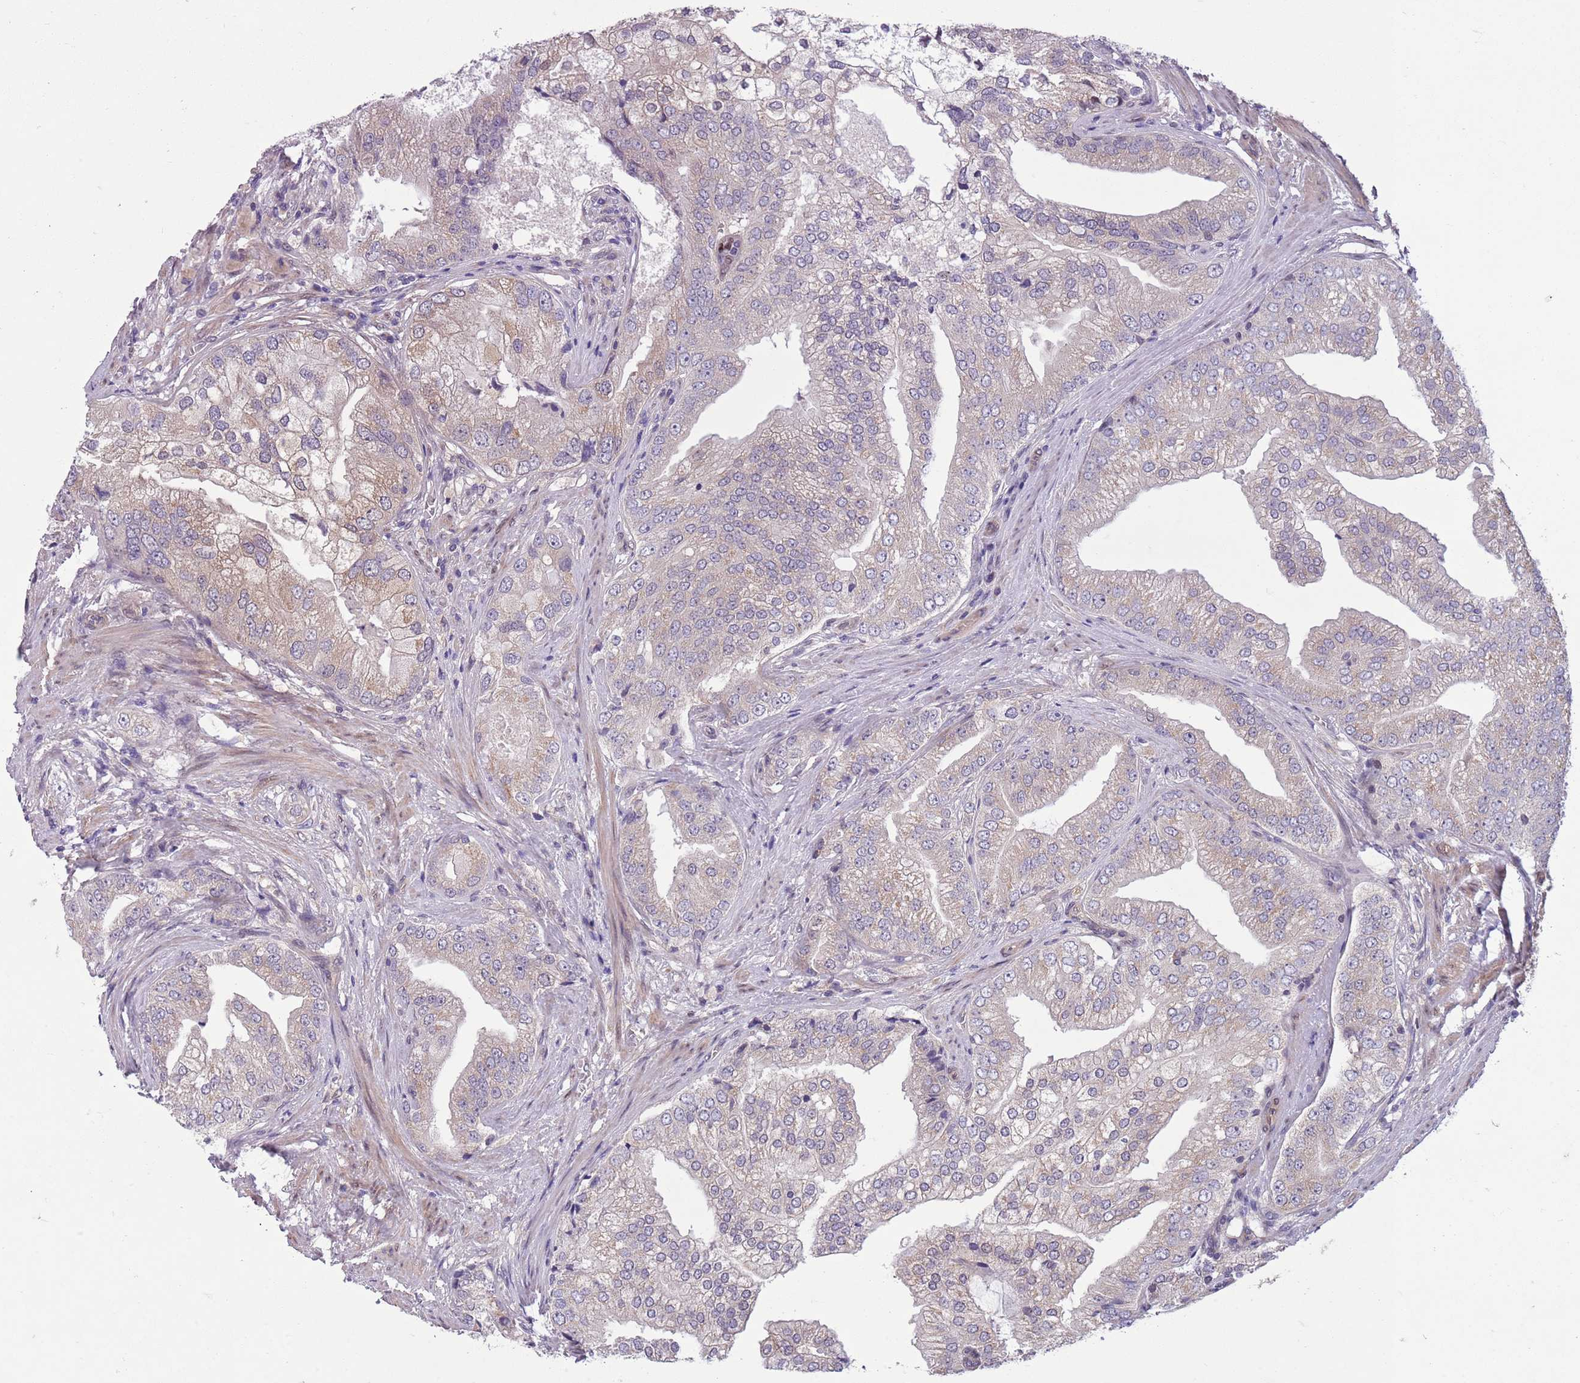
{"staining": {"intensity": "weak", "quantity": "<25%", "location": "cytoplasmic/membranous"}, "tissue": "prostate cancer", "cell_type": "Tumor cells", "image_type": "cancer", "snomed": [{"axis": "morphology", "description": "Adenocarcinoma, High grade"}, {"axis": "topography", "description": "Prostate"}], "caption": "Photomicrograph shows no protein staining in tumor cells of high-grade adenocarcinoma (prostate) tissue.", "gene": "ADCY7", "patient": {"sex": "male", "age": 70}}